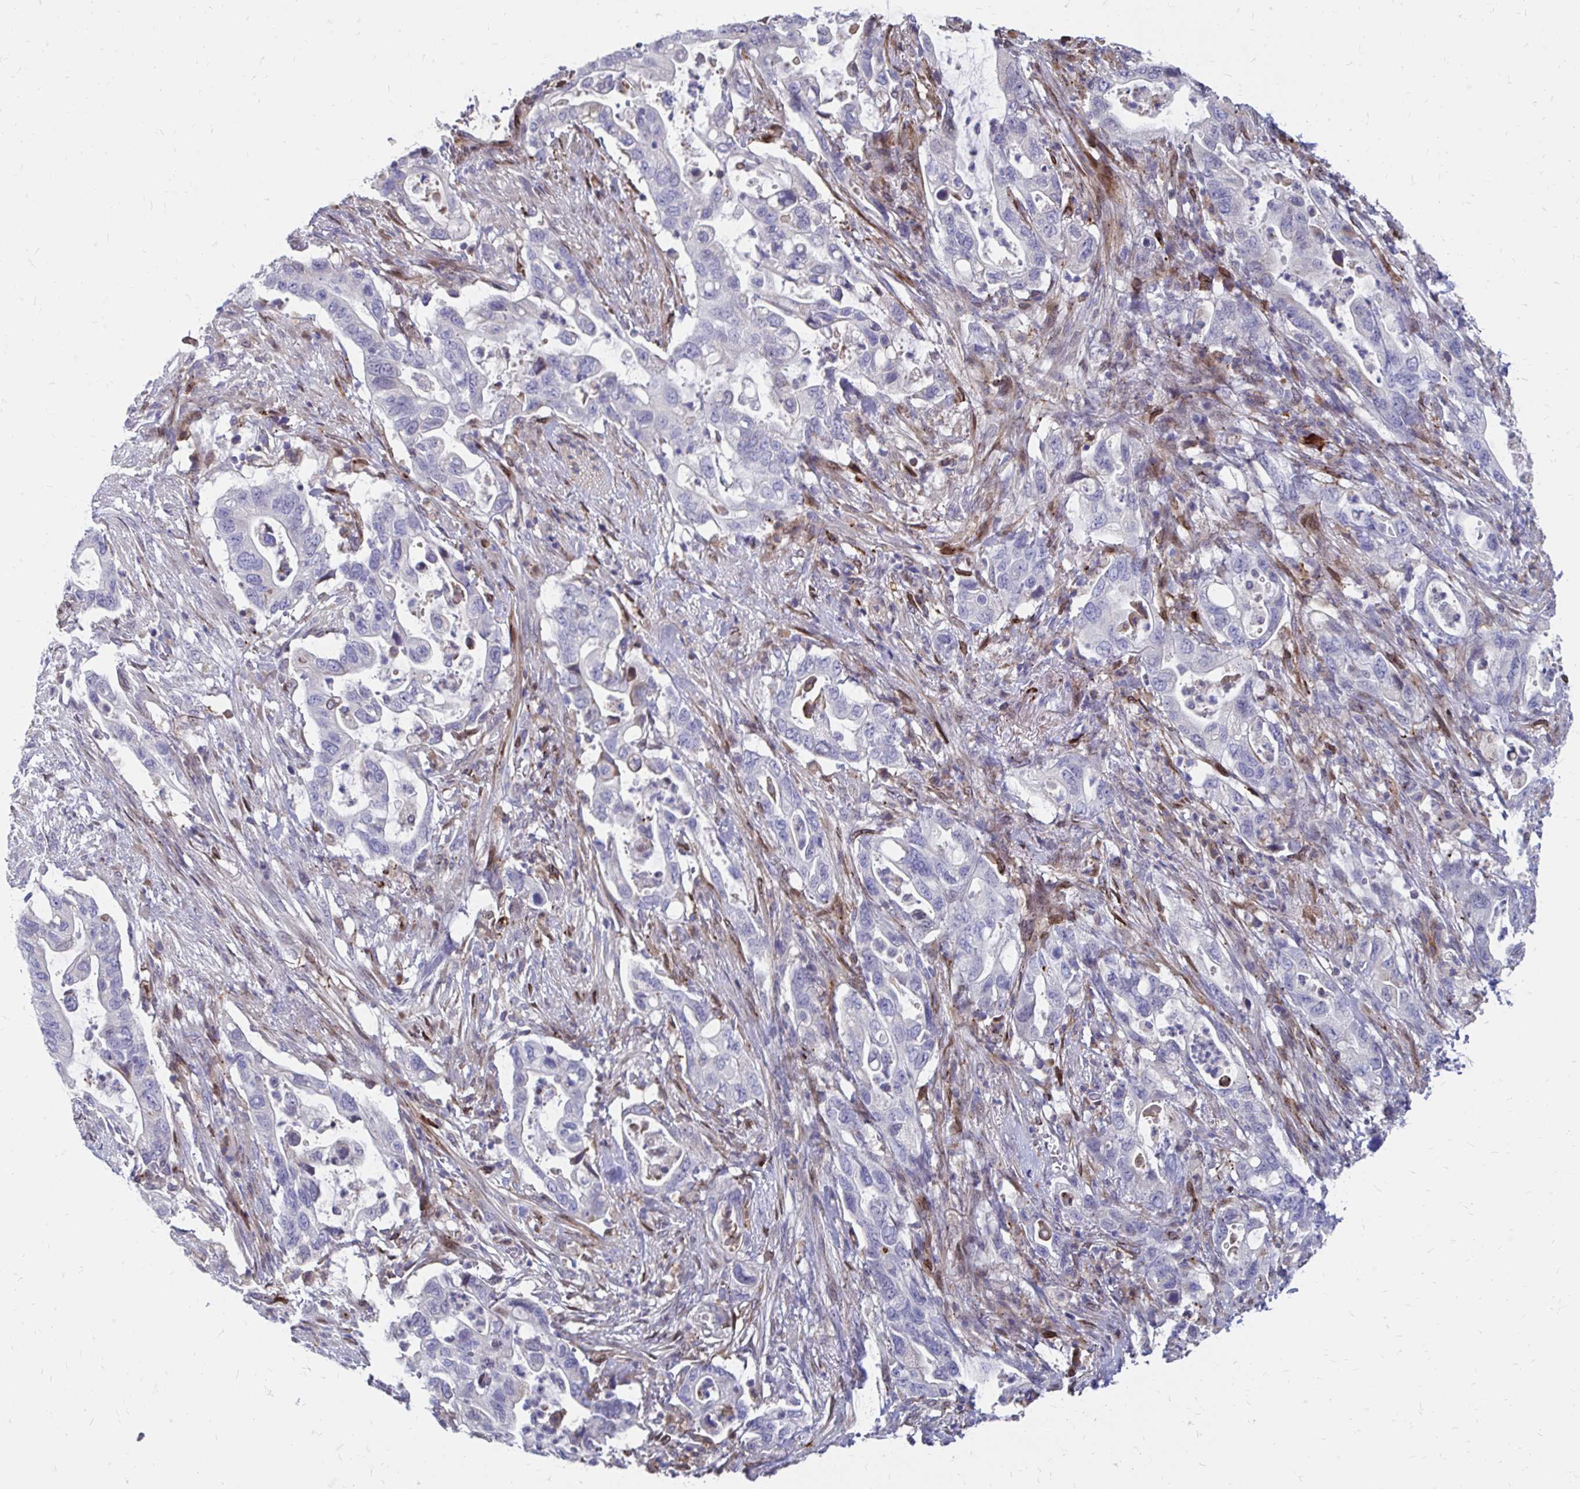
{"staining": {"intensity": "negative", "quantity": "none", "location": "none"}, "tissue": "pancreatic cancer", "cell_type": "Tumor cells", "image_type": "cancer", "snomed": [{"axis": "morphology", "description": "Adenocarcinoma, NOS"}, {"axis": "topography", "description": "Pancreas"}], "caption": "A photomicrograph of pancreatic adenocarcinoma stained for a protein displays no brown staining in tumor cells.", "gene": "CDKL1", "patient": {"sex": "female", "age": 72}}